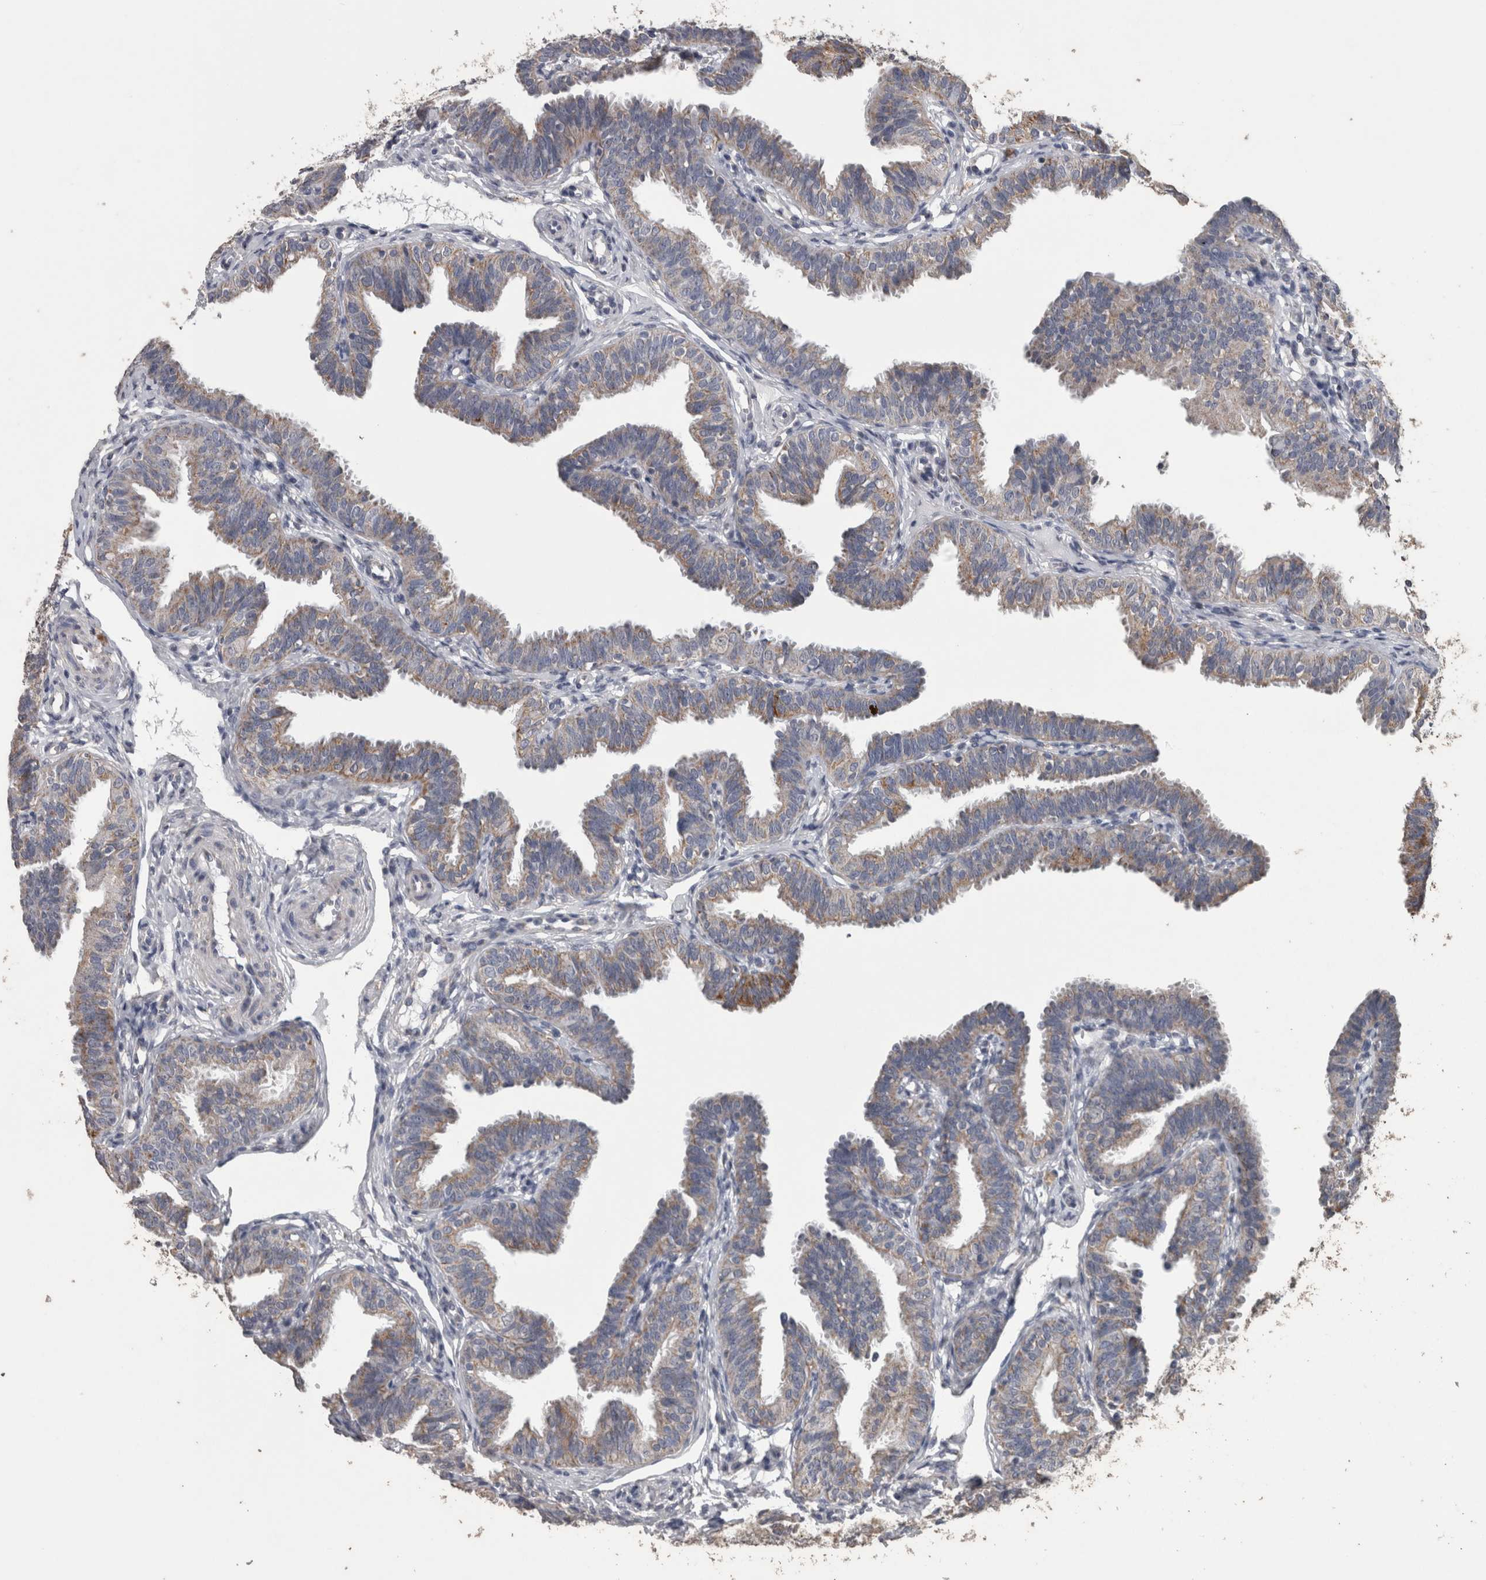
{"staining": {"intensity": "moderate", "quantity": "<25%", "location": "cytoplasmic/membranous"}, "tissue": "fallopian tube", "cell_type": "Glandular cells", "image_type": "normal", "snomed": [{"axis": "morphology", "description": "Normal tissue, NOS"}, {"axis": "topography", "description": "Fallopian tube"}], "caption": "Brown immunohistochemical staining in normal fallopian tube displays moderate cytoplasmic/membranous staining in approximately <25% of glandular cells. (IHC, brightfield microscopy, high magnification).", "gene": "ACADM", "patient": {"sex": "female", "age": 35}}